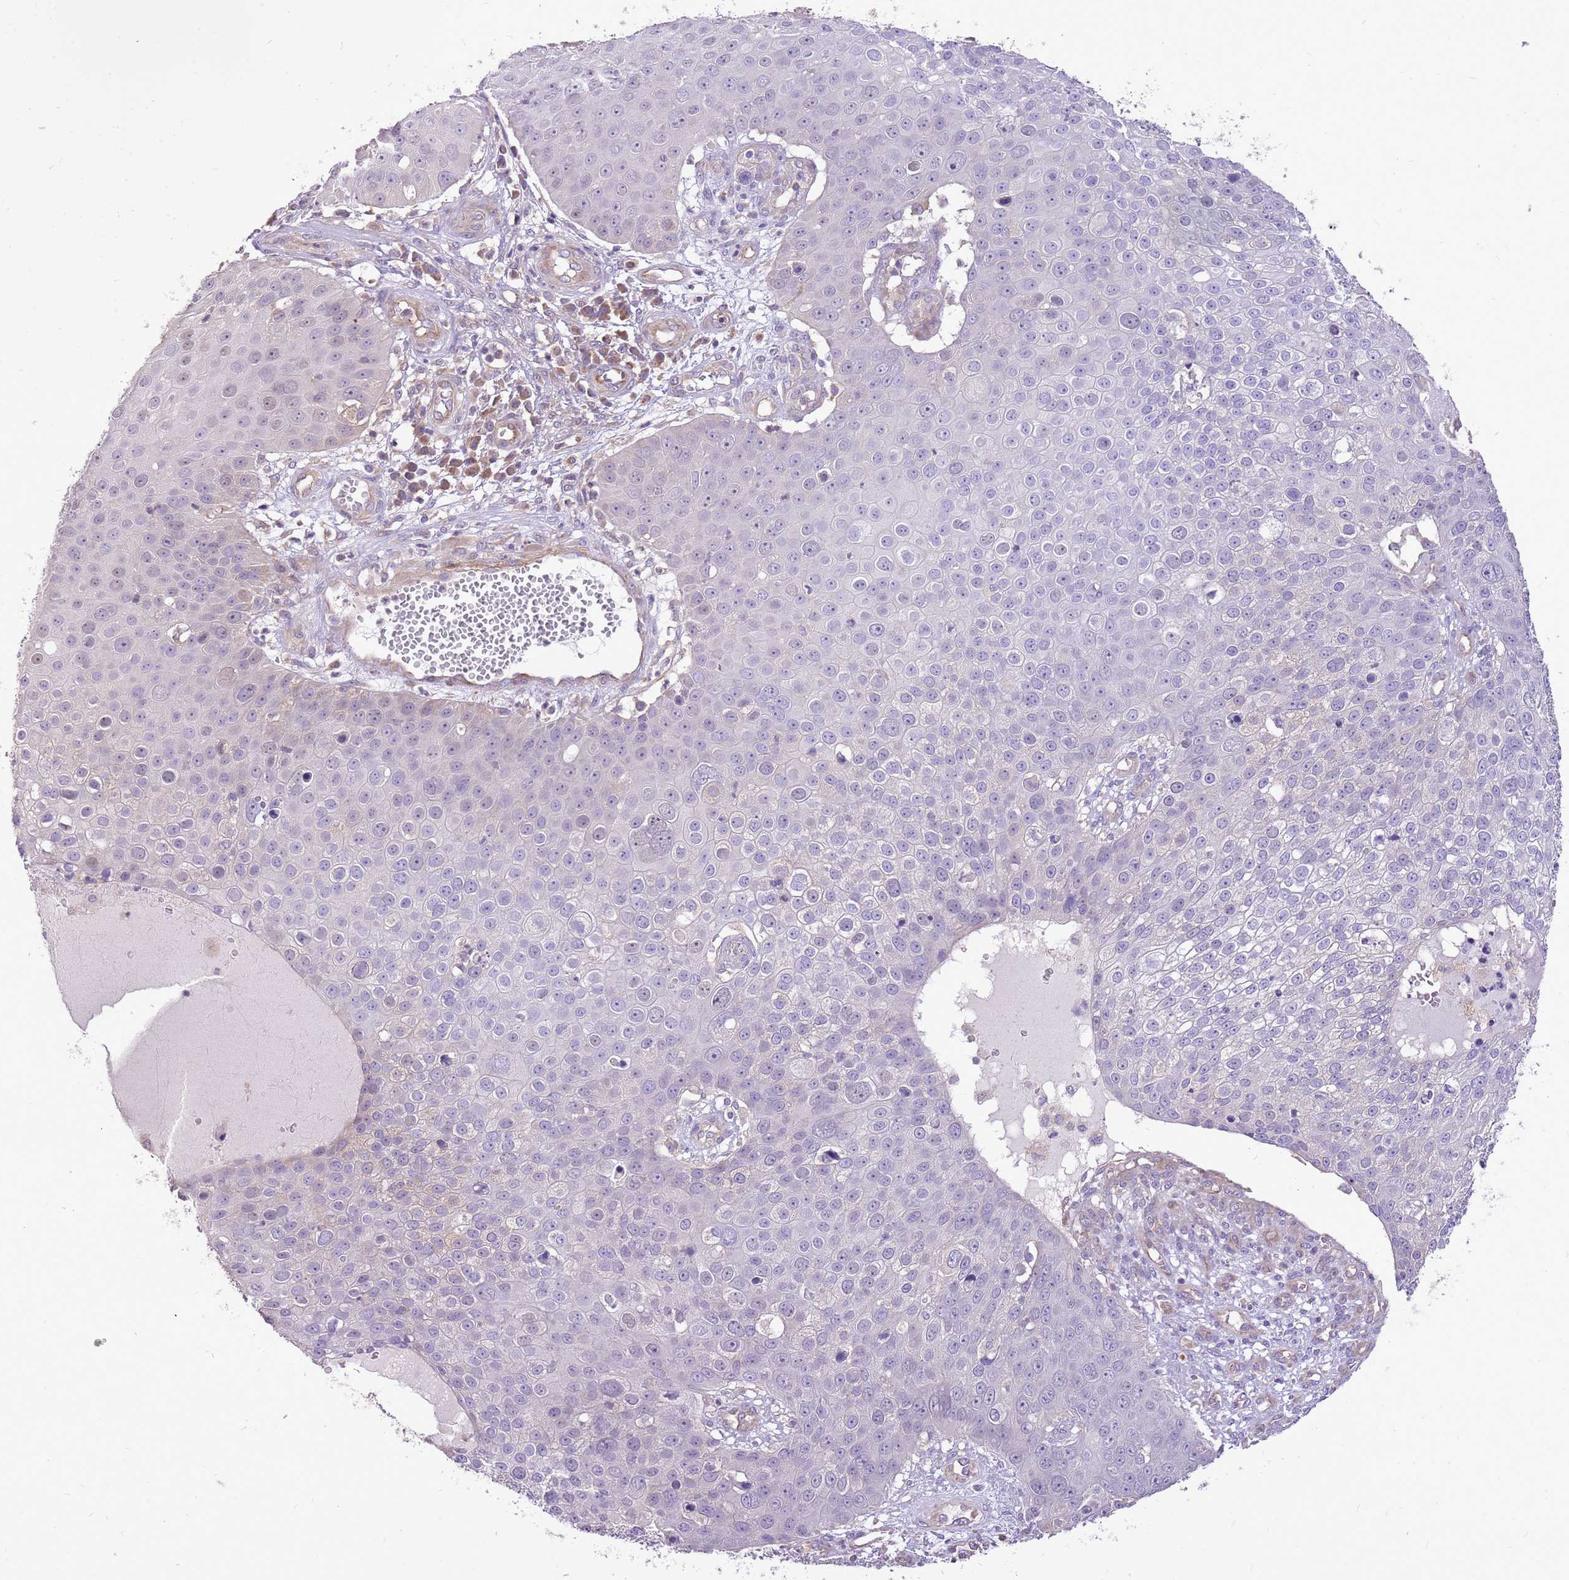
{"staining": {"intensity": "negative", "quantity": "none", "location": "none"}, "tissue": "skin cancer", "cell_type": "Tumor cells", "image_type": "cancer", "snomed": [{"axis": "morphology", "description": "Squamous cell carcinoma, NOS"}, {"axis": "topography", "description": "Skin"}], "caption": "Tumor cells show no significant expression in skin cancer (squamous cell carcinoma).", "gene": "WASHC4", "patient": {"sex": "male", "age": 71}}